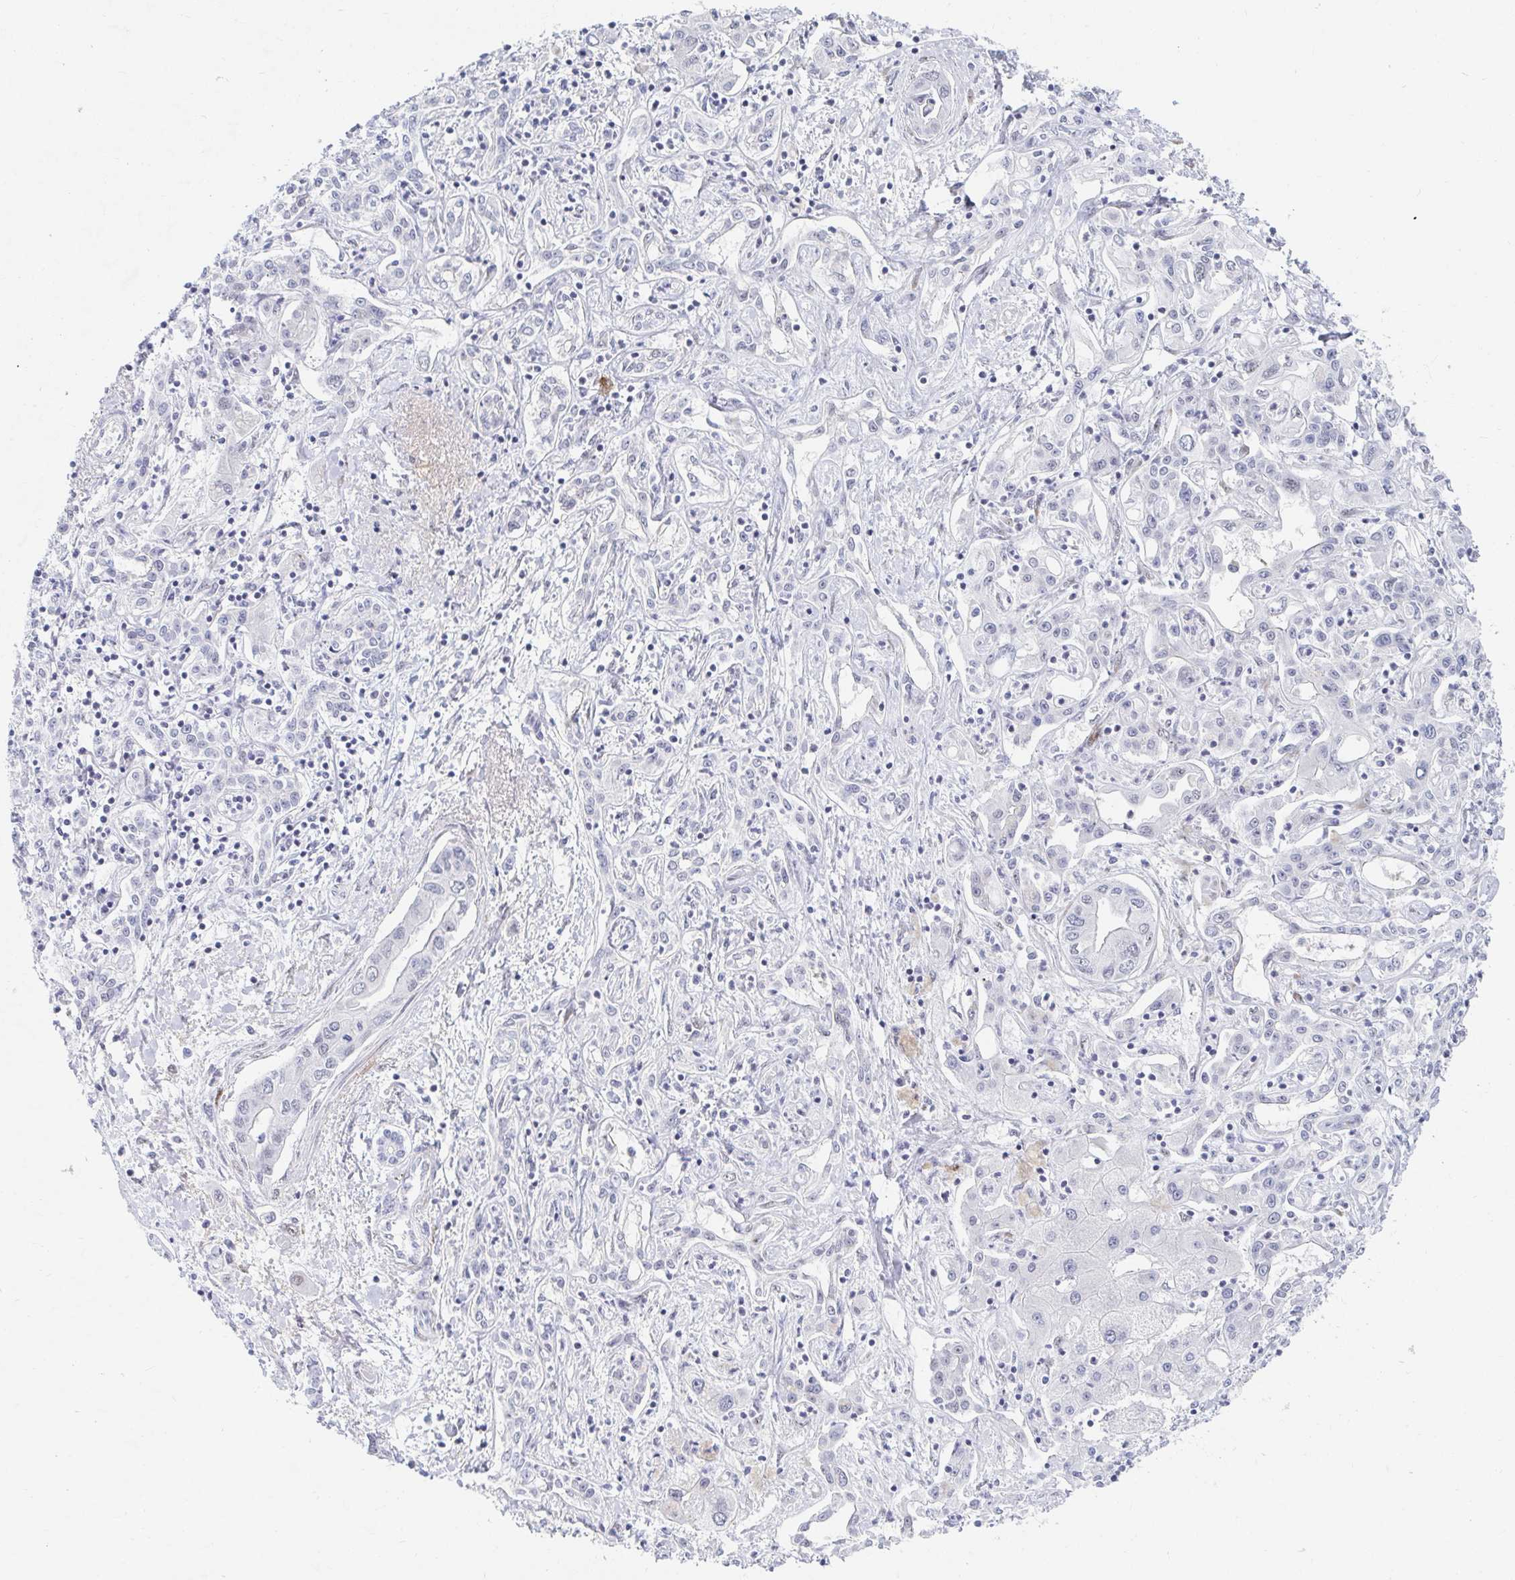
{"staining": {"intensity": "negative", "quantity": "none", "location": "none"}, "tissue": "liver cancer", "cell_type": "Tumor cells", "image_type": "cancer", "snomed": [{"axis": "morphology", "description": "Cholangiocarcinoma"}, {"axis": "topography", "description": "Liver"}], "caption": "IHC histopathology image of cholangiocarcinoma (liver) stained for a protein (brown), which displays no positivity in tumor cells.", "gene": "COL28A1", "patient": {"sex": "female", "age": 64}}